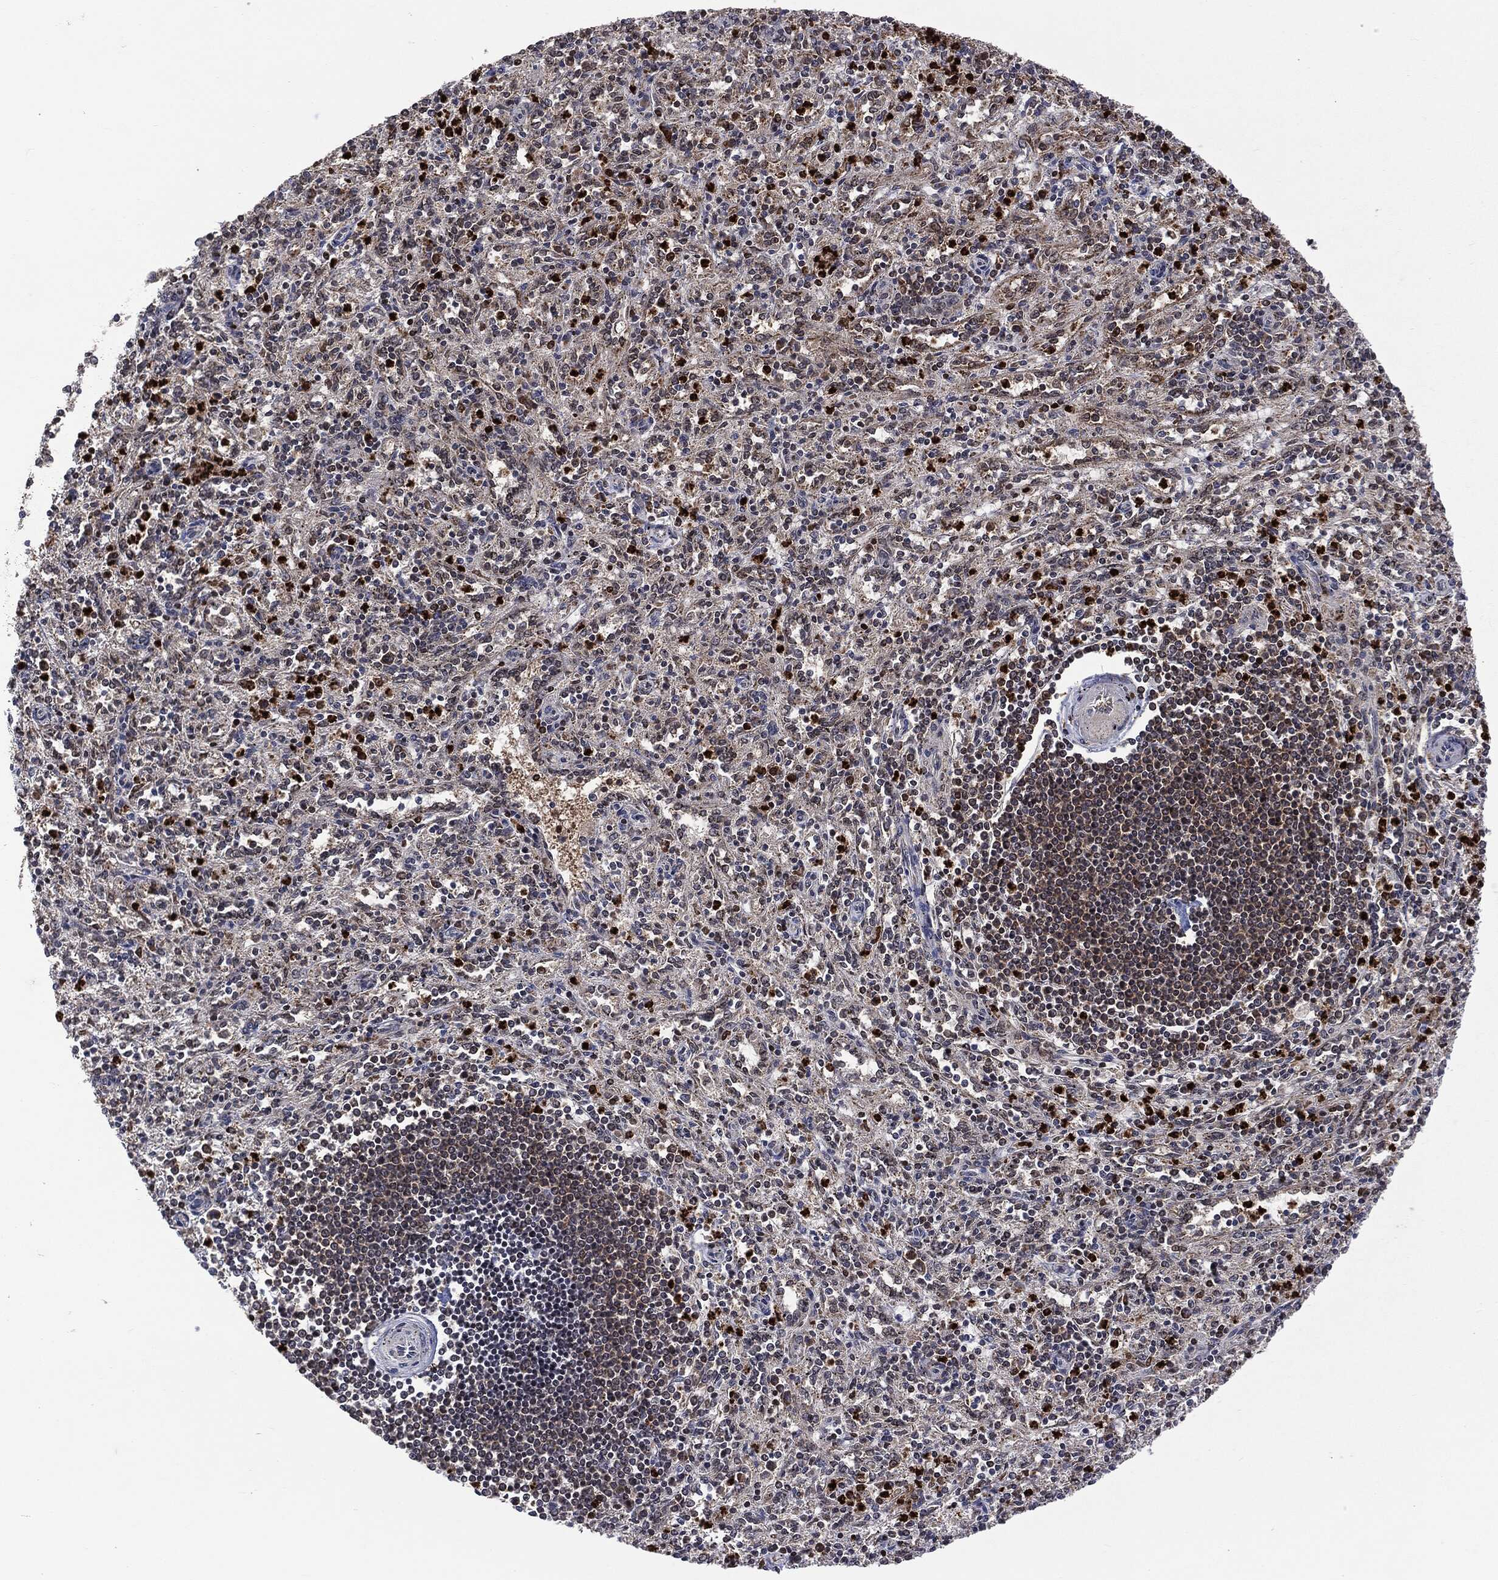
{"staining": {"intensity": "strong", "quantity": "<25%", "location": "cytoplasmic/membranous,nuclear"}, "tissue": "spleen", "cell_type": "Cells in red pulp", "image_type": "normal", "snomed": [{"axis": "morphology", "description": "Normal tissue, NOS"}, {"axis": "topography", "description": "Spleen"}], "caption": "Strong cytoplasmic/membranous,nuclear staining for a protein is identified in approximately <25% of cells in red pulp of normal spleen using immunohistochemistry (IHC).", "gene": "GPI", "patient": {"sex": "male", "age": 69}}